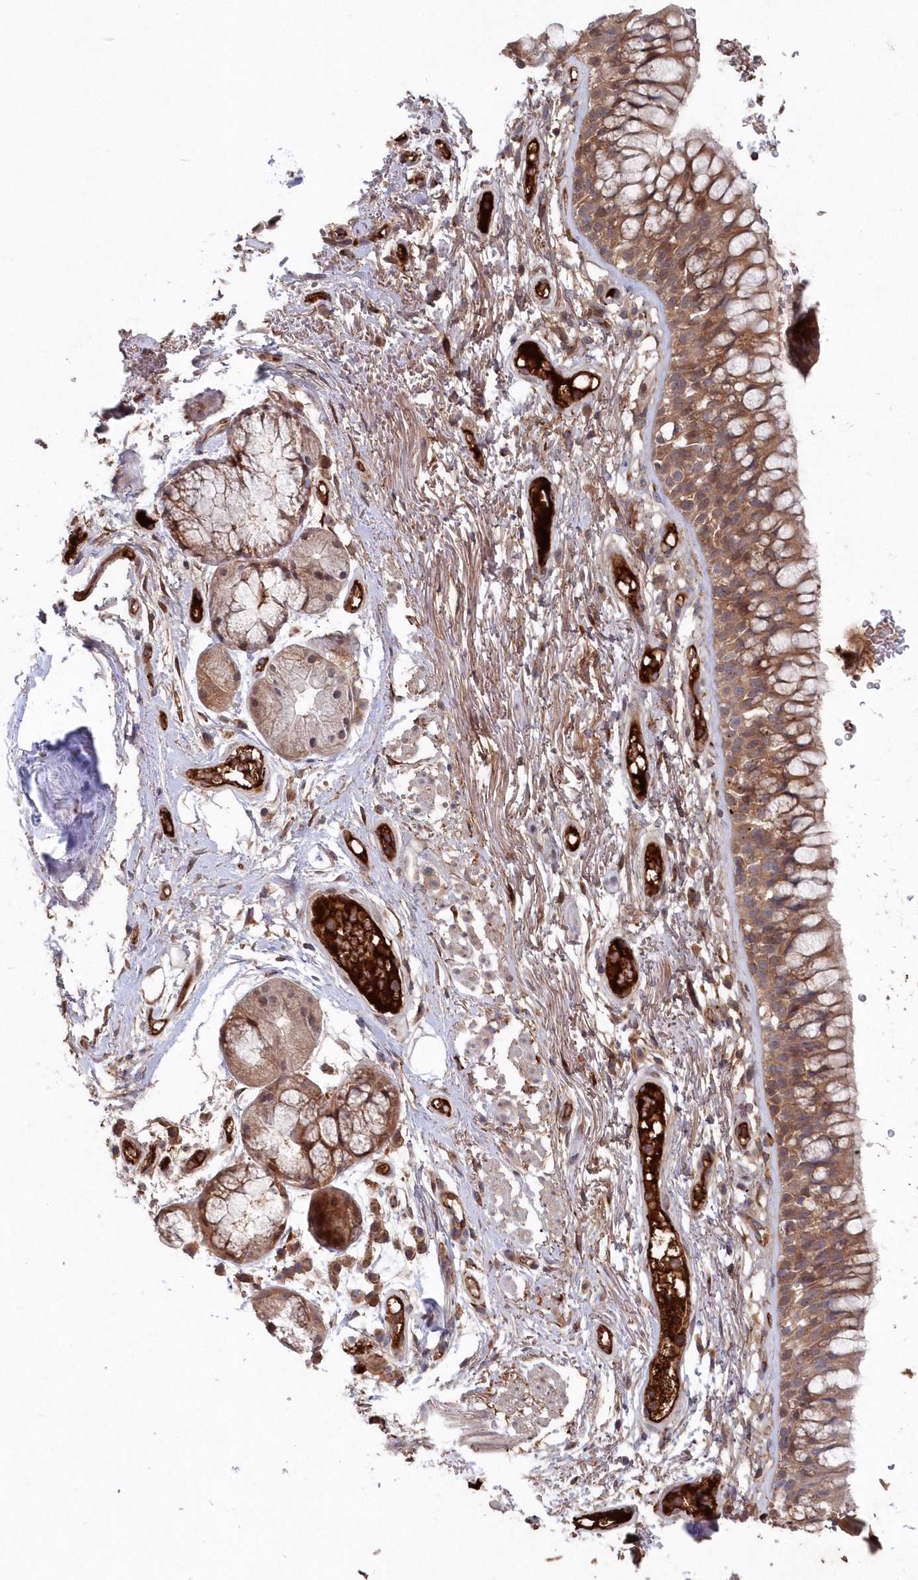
{"staining": {"intensity": "moderate", "quantity": ">75%", "location": "cytoplasmic/membranous"}, "tissue": "bronchus", "cell_type": "Respiratory epithelial cells", "image_type": "normal", "snomed": [{"axis": "morphology", "description": "Normal tissue, NOS"}, {"axis": "topography", "description": "Cartilage tissue"}, {"axis": "topography", "description": "Bronchus"}], "caption": "Immunohistochemistry (IHC) (DAB) staining of unremarkable human bronchus displays moderate cytoplasmic/membranous protein expression in approximately >75% of respiratory epithelial cells.", "gene": "ABHD14B", "patient": {"sex": "female", "age": 73}}